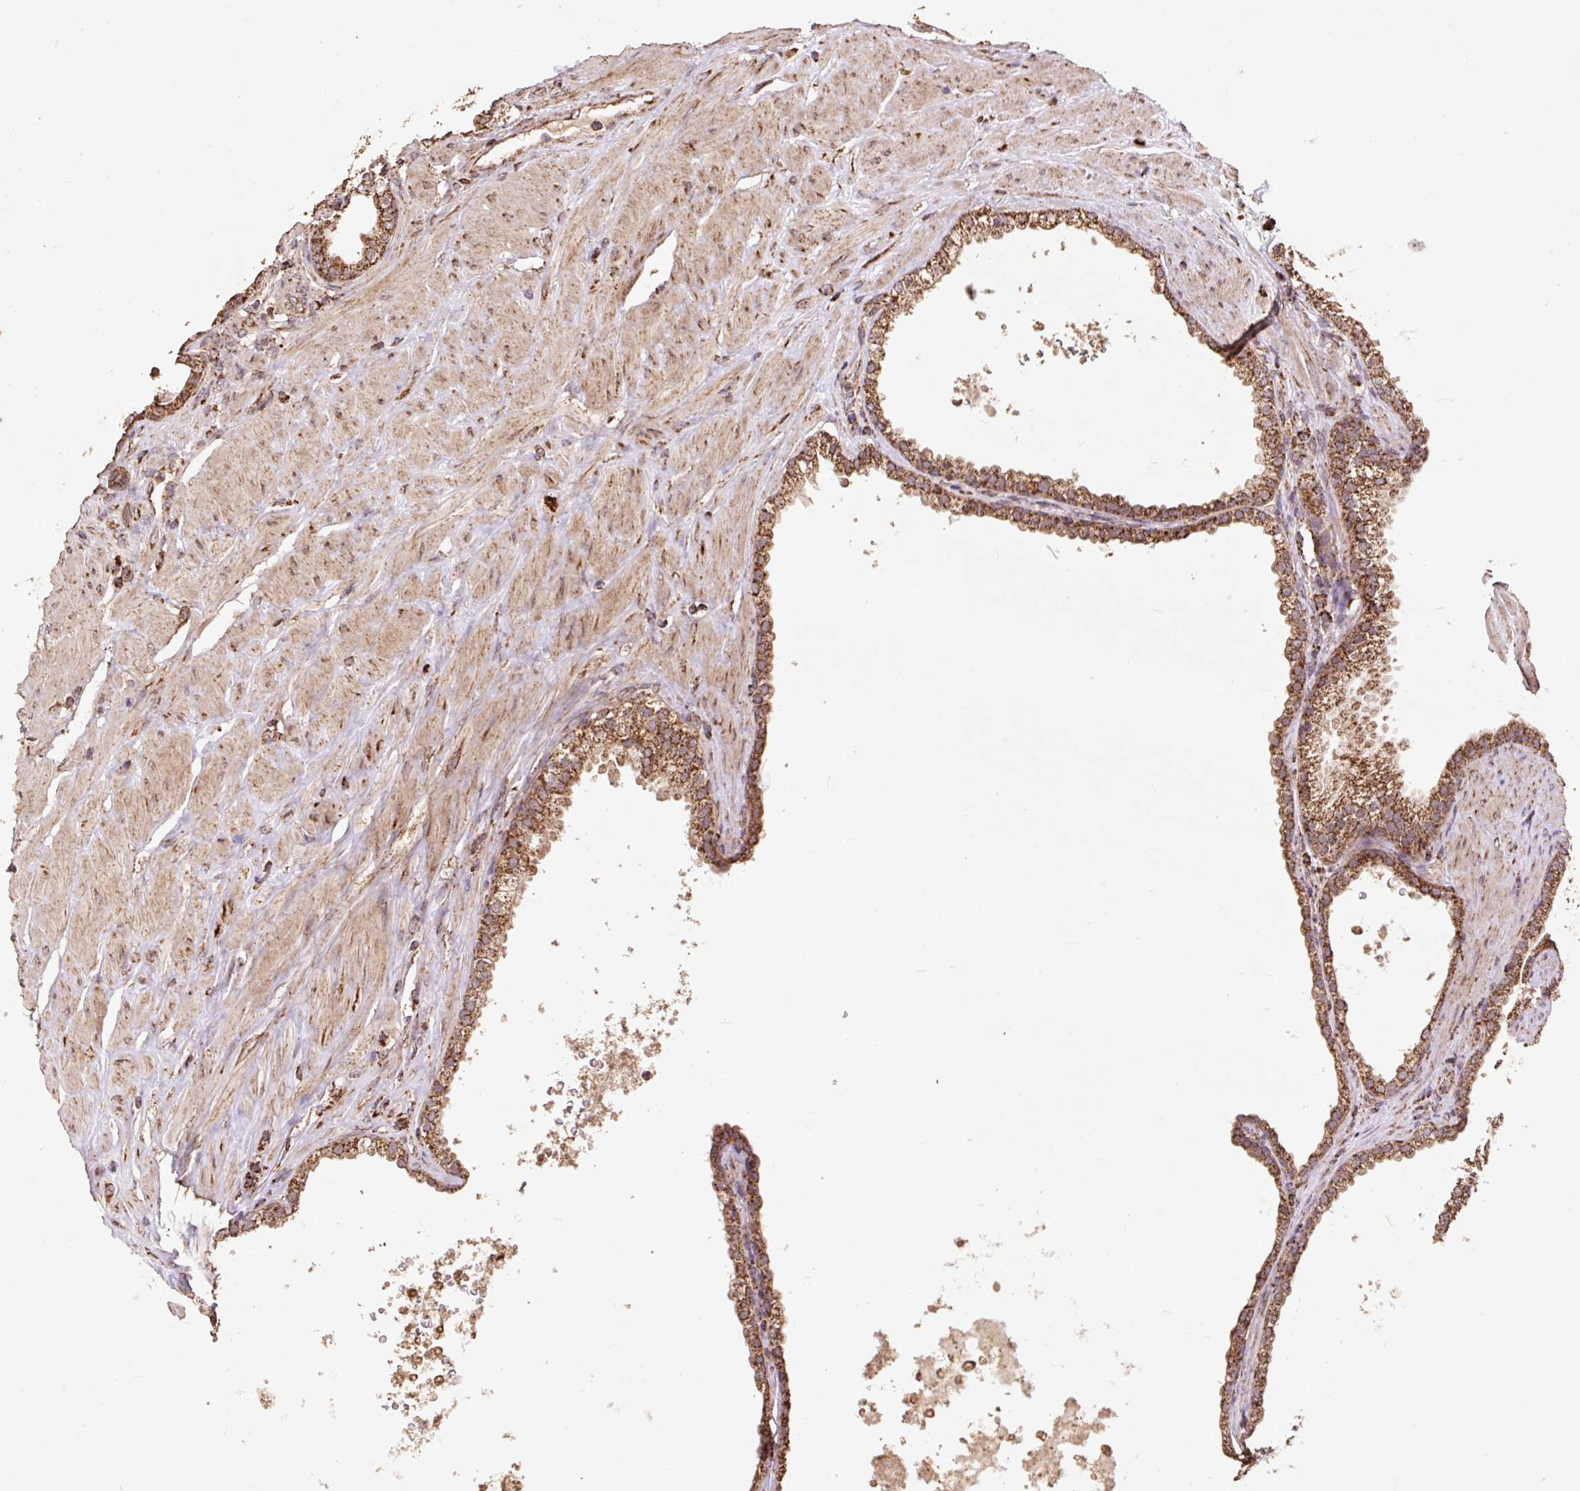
{"staining": {"intensity": "strong", "quantity": ">75%", "location": "cytoplasmic/membranous"}, "tissue": "prostate cancer", "cell_type": "Tumor cells", "image_type": "cancer", "snomed": [{"axis": "morphology", "description": "Adenocarcinoma, High grade"}, {"axis": "topography", "description": "Prostate"}], "caption": "Prostate cancer (high-grade adenocarcinoma) stained with a brown dye exhibits strong cytoplasmic/membranous positive positivity in approximately >75% of tumor cells.", "gene": "ATP5F1A", "patient": {"sex": "male", "age": 68}}